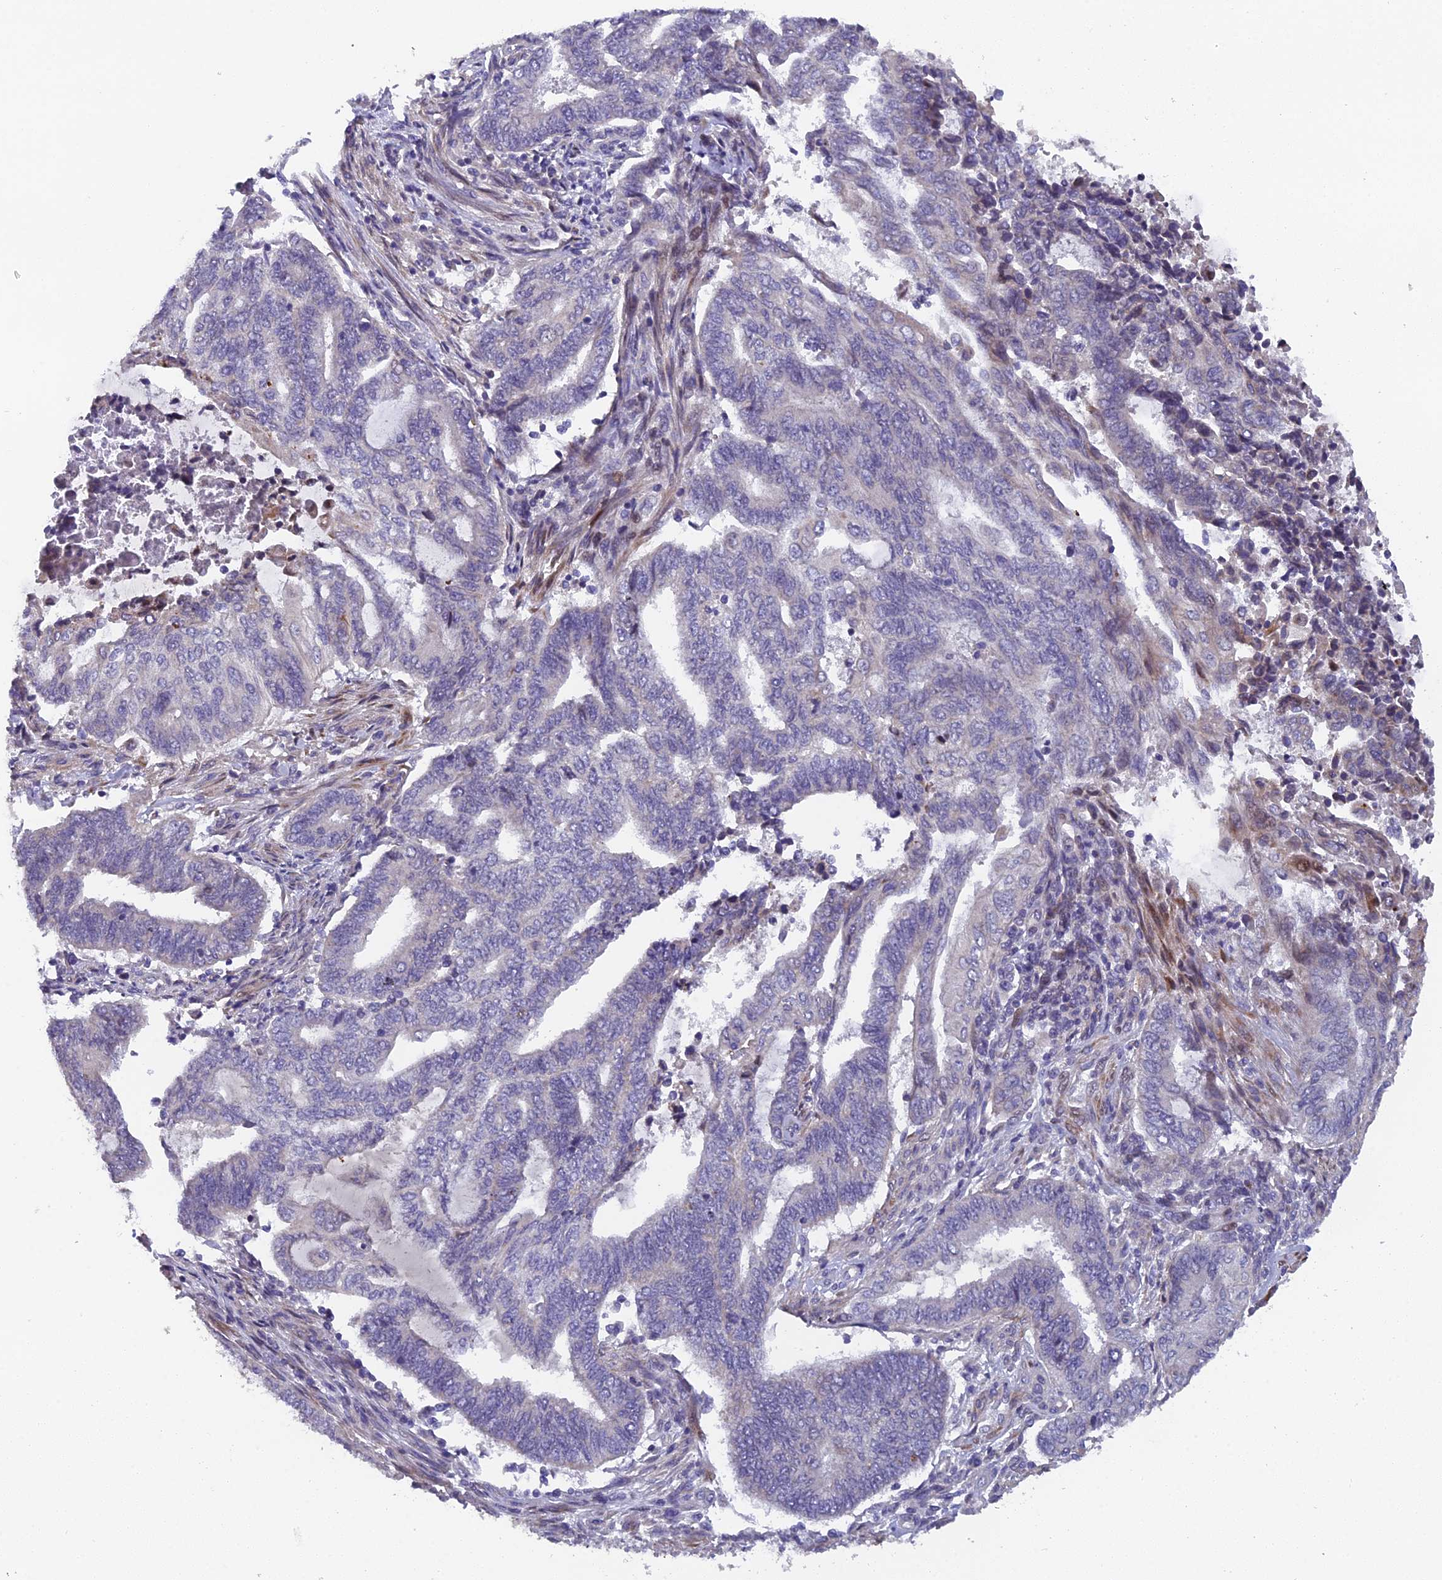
{"staining": {"intensity": "negative", "quantity": "none", "location": "none"}, "tissue": "endometrial cancer", "cell_type": "Tumor cells", "image_type": "cancer", "snomed": [{"axis": "morphology", "description": "Adenocarcinoma, NOS"}, {"axis": "topography", "description": "Uterus"}, {"axis": "topography", "description": "Endometrium"}], "caption": "DAB (3,3'-diaminobenzidine) immunohistochemical staining of endometrial cancer (adenocarcinoma) exhibits no significant positivity in tumor cells.", "gene": "RAB28", "patient": {"sex": "female", "age": 70}}